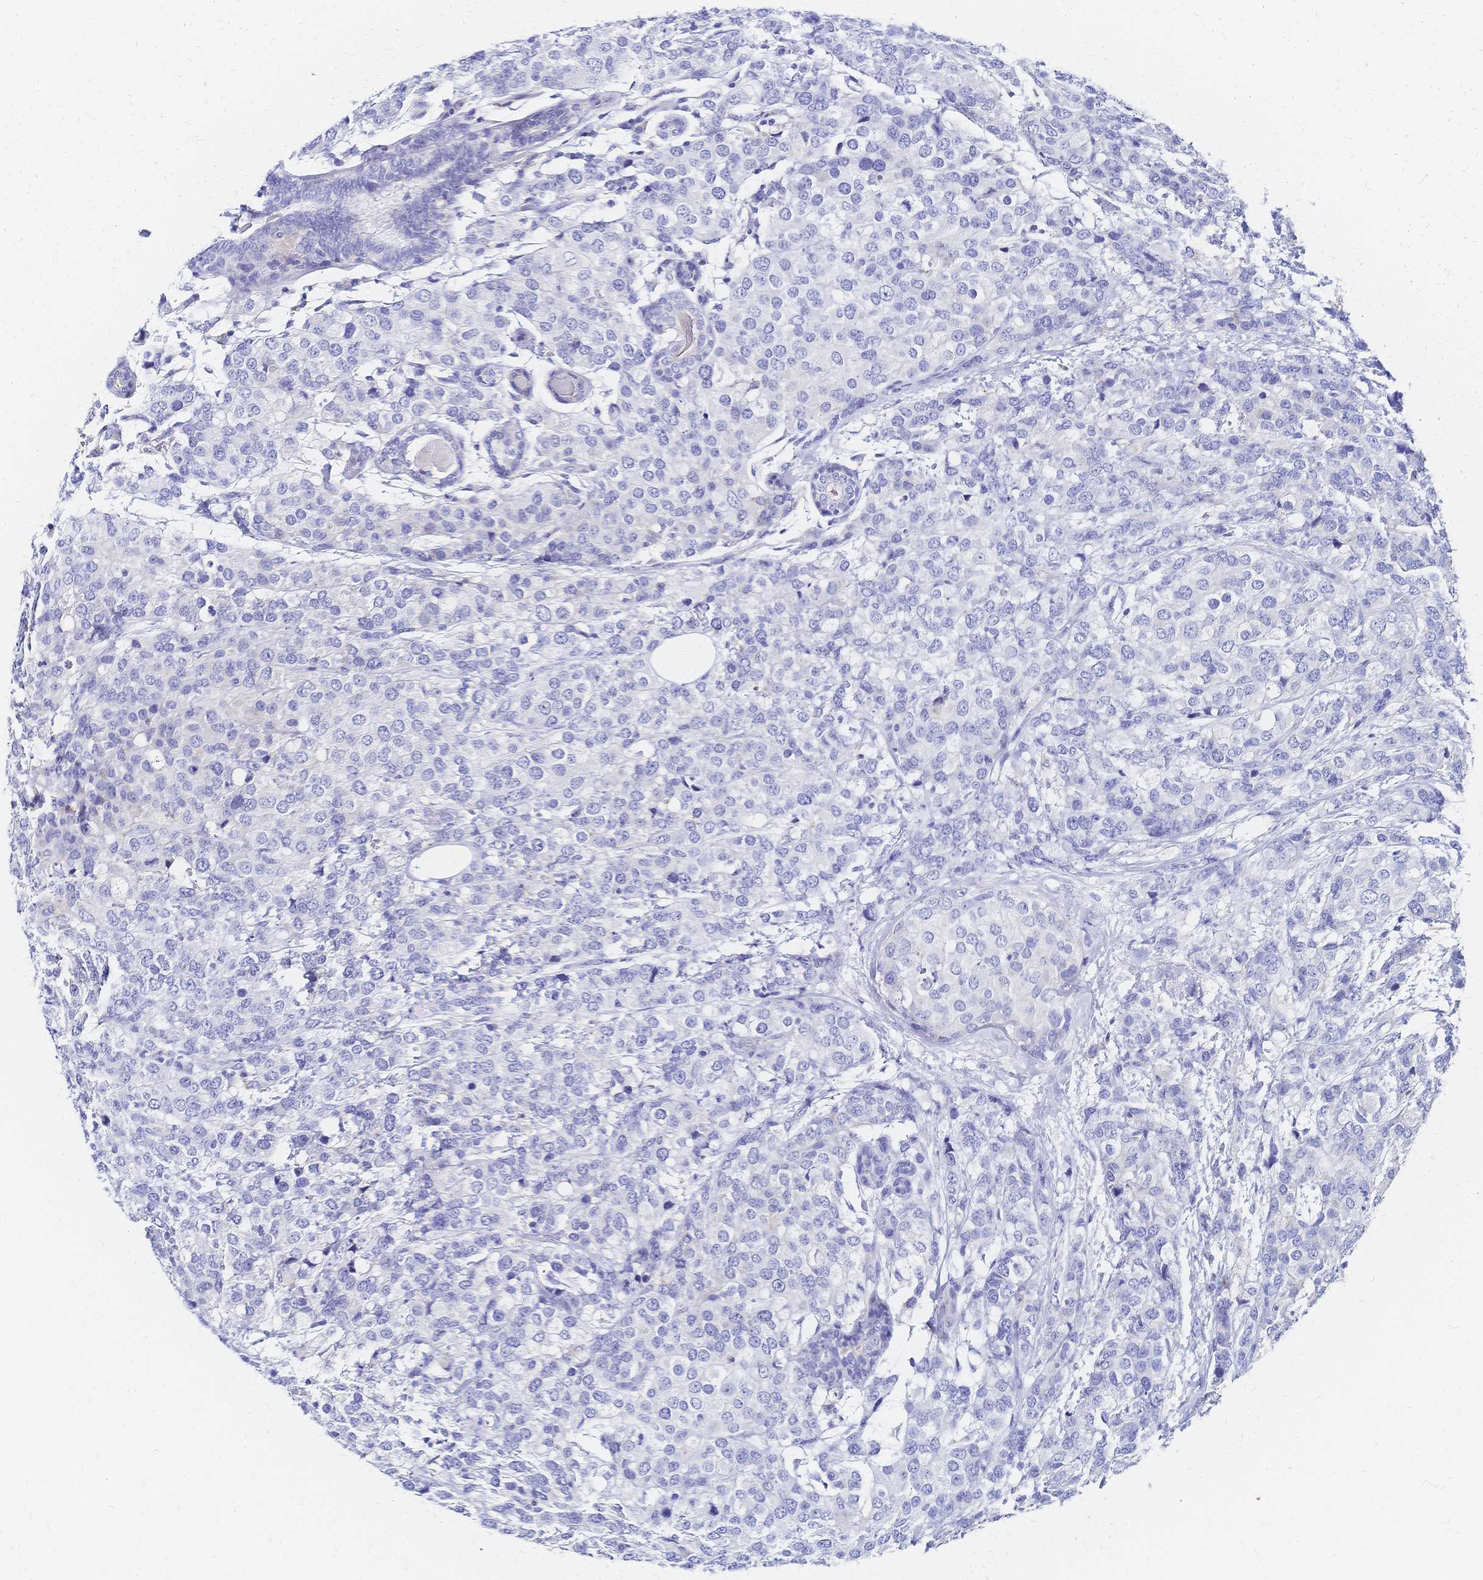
{"staining": {"intensity": "negative", "quantity": "none", "location": "none"}, "tissue": "breast cancer", "cell_type": "Tumor cells", "image_type": "cancer", "snomed": [{"axis": "morphology", "description": "Lobular carcinoma"}, {"axis": "topography", "description": "Breast"}], "caption": "Protein analysis of breast cancer demonstrates no significant staining in tumor cells. Nuclei are stained in blue.", "gene": "SLC5A1", "patient": {"sex": "female", "age": 59}}